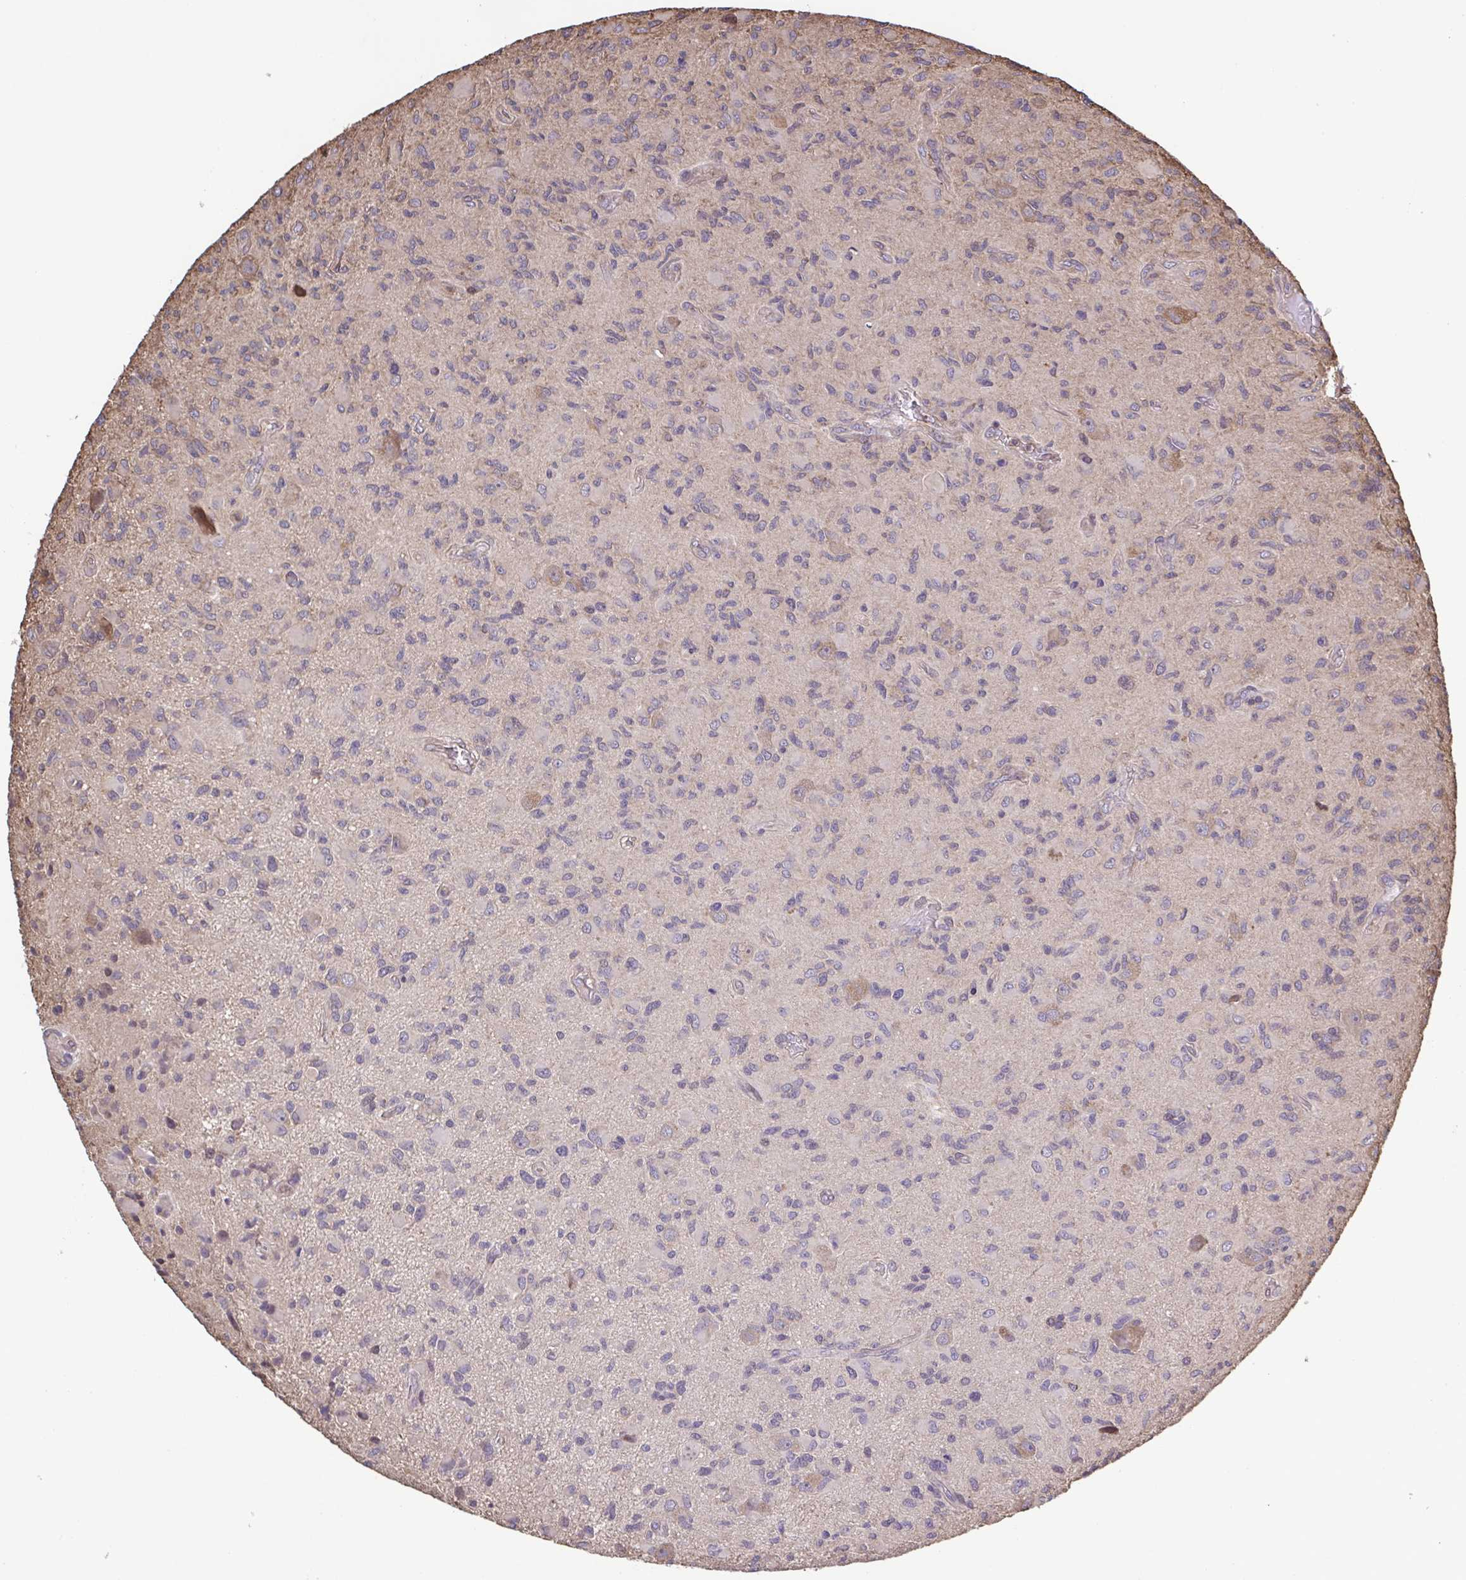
{"staining": {"intensity": "negative", "quantity": "none", "location": "none"}, "tissue": "glioma", "cell_type": "Tumor cells", "image_type": "cancer", "snomed": [{"axis": "morphology", "description": "Glioma, malignant, High grade"}, {"axis": "topography", "description": "Brain"}], "caption": "Tumor cells are negative for brown protein staining in high-grade glioma (malignant).", "gene": "ZNF200", "patient": {"sex": "female", "age": 65}}